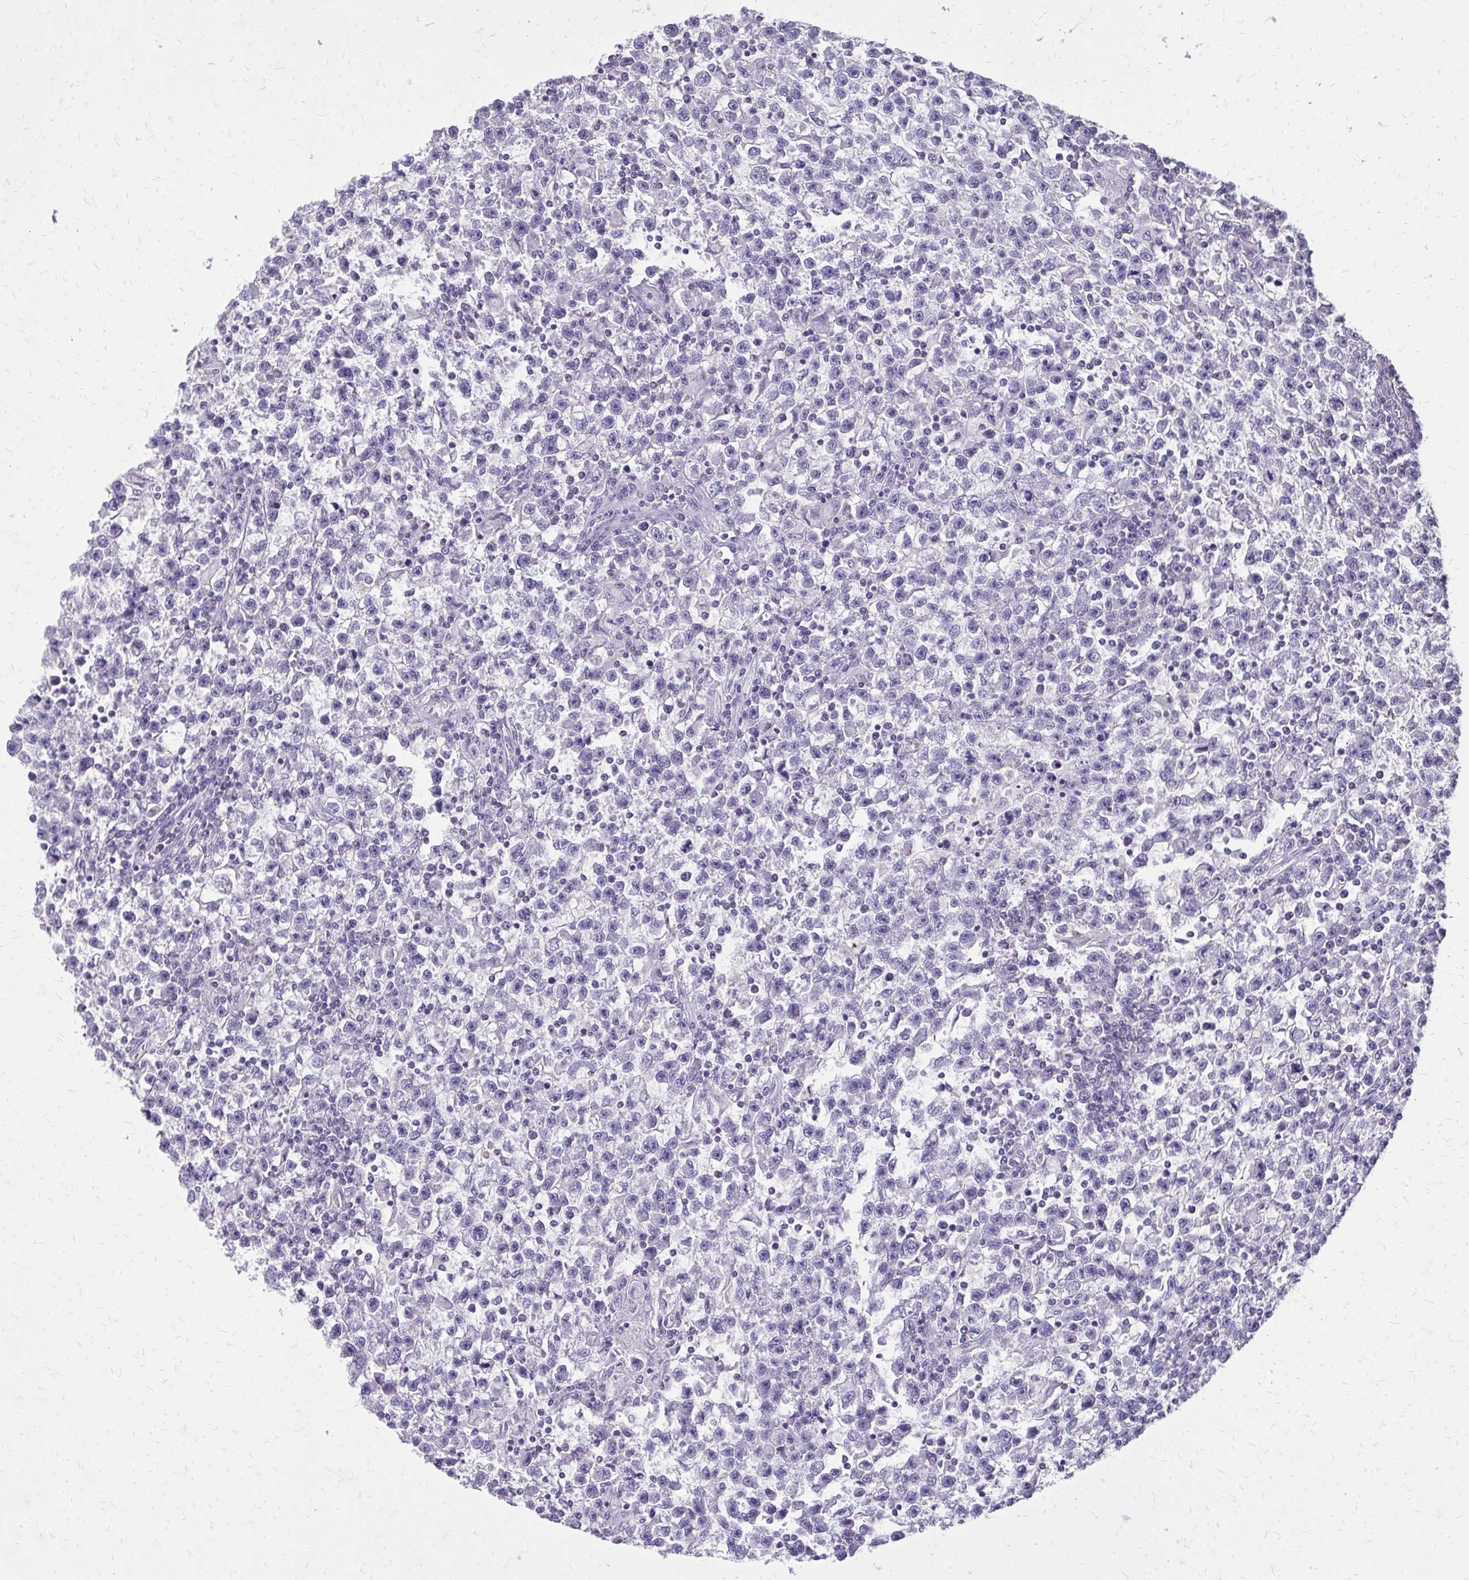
{"staining": {"intensity": "negative", "quantity": "none", "location": "none"}, "tissue": "testis cancer", "cell_type": "Tumor cells", "image_type": "cancer", "snomed": [{"axis": "morphology", "description": "Seminoma, NOS"}, {"axis": "topography", "description": "Testis"}], "caption": "This is an IHC micrograph of seminoma (testis). There is no positivity in tumor cells.", "gene": "AKAP5", "patient": {"sex": "male", "age": 31}}